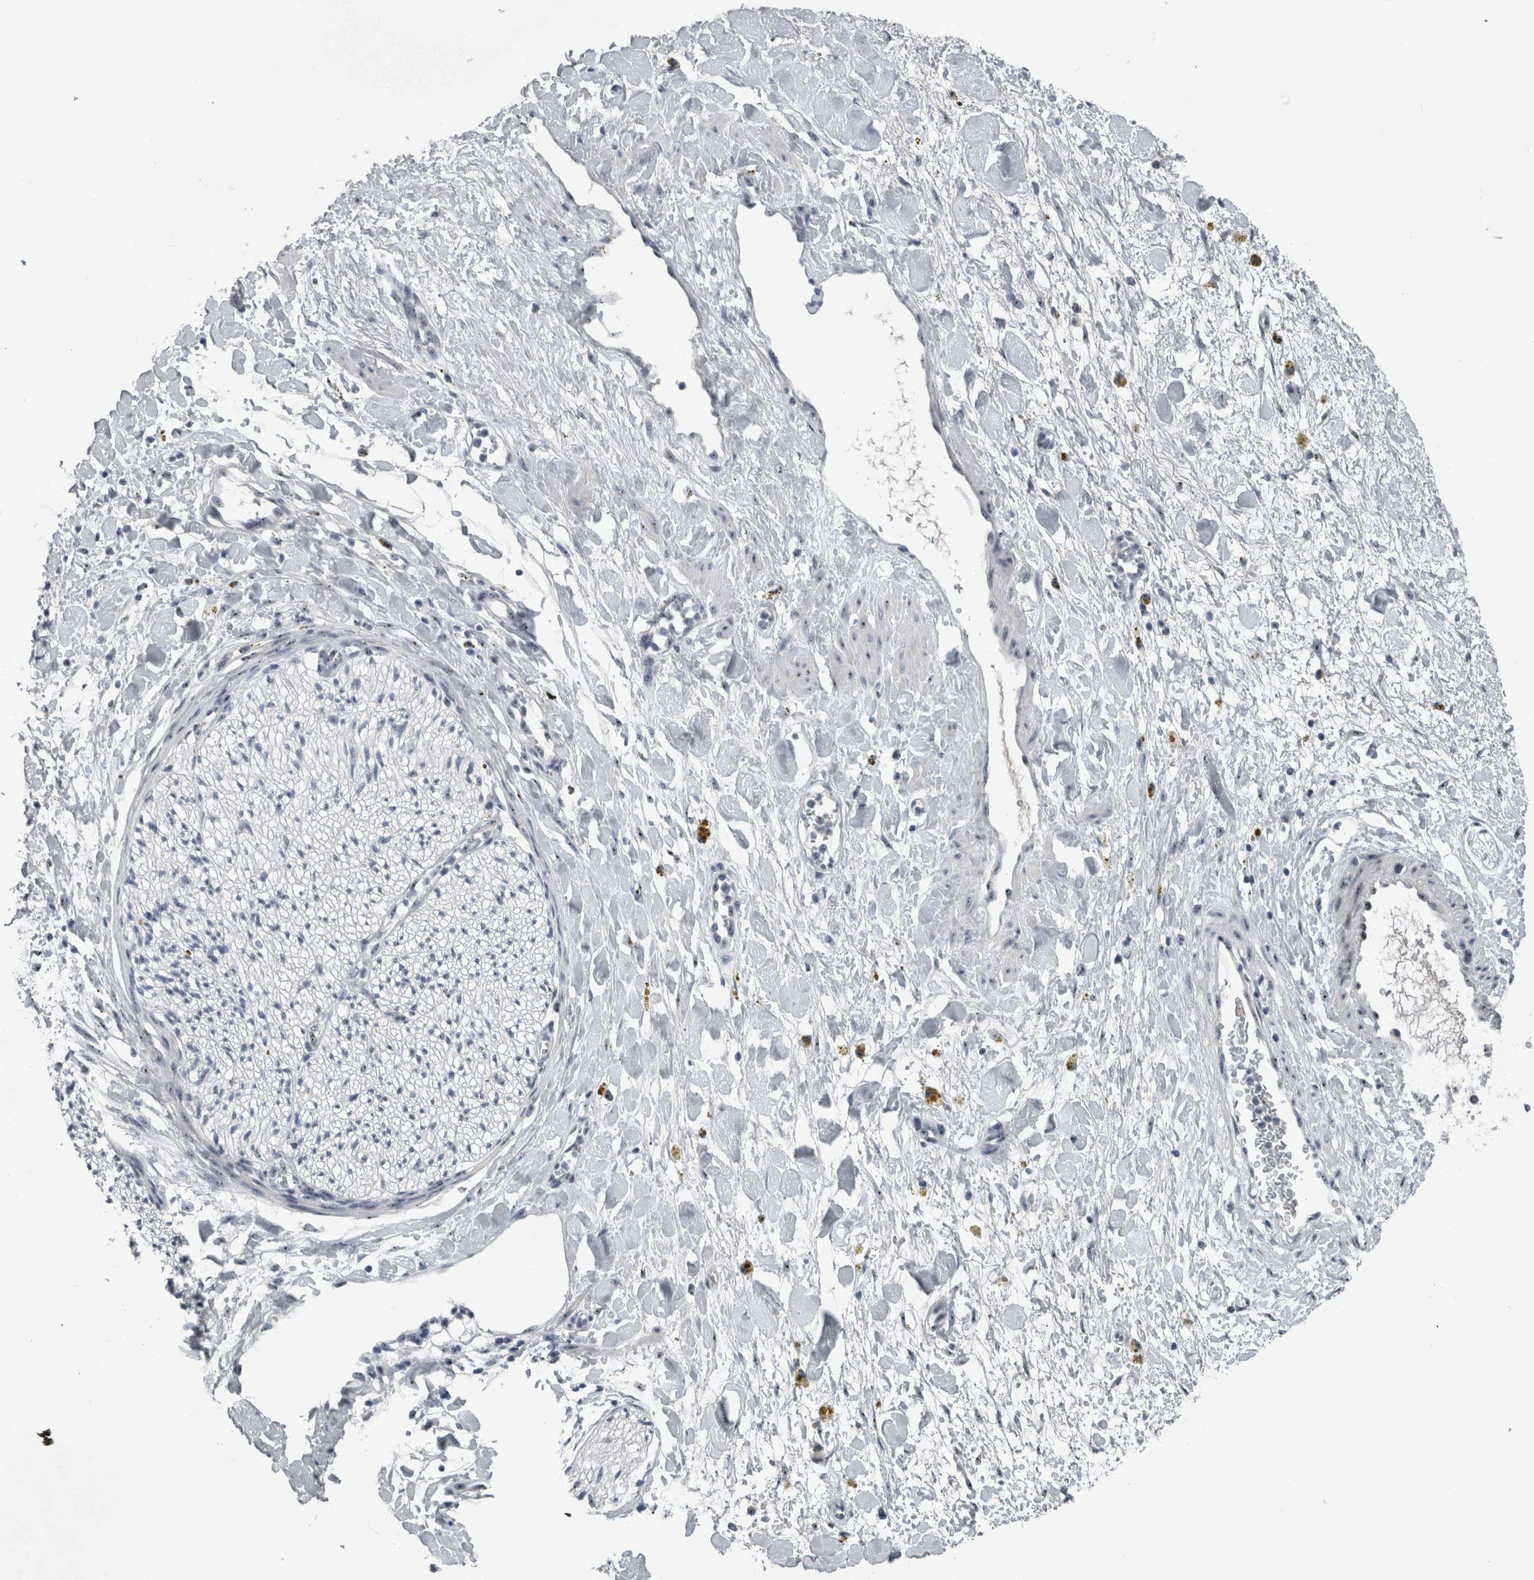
{"staining": {"intensity": "moderate", "quantity": "25%-75%", "location": "nuclear"}, "tissue": "adipose tissue", "cell_type": "Adipocytes", "image_type": "normal", "snomed": [{"axis": "morphology", "description": "Normal tissue, NOS"}, {"axis": "topography", "description": "Kidney"}, {"axis": "topography", "description": "Peripheral nerve tissue"}], "caption": "IHC (DAB (3,3'-diaminobenzidine)) staining of benign adipose tissue shows moderate nuclear protein expression in approximately 25%-75% of adipocytes. (DAB (3,3'-diaminobenzidine) IHC, brown staining for protein, blue staining for nuclei).", "gene": "UTP6", "patient": {"sex": "male", "age": 7}}